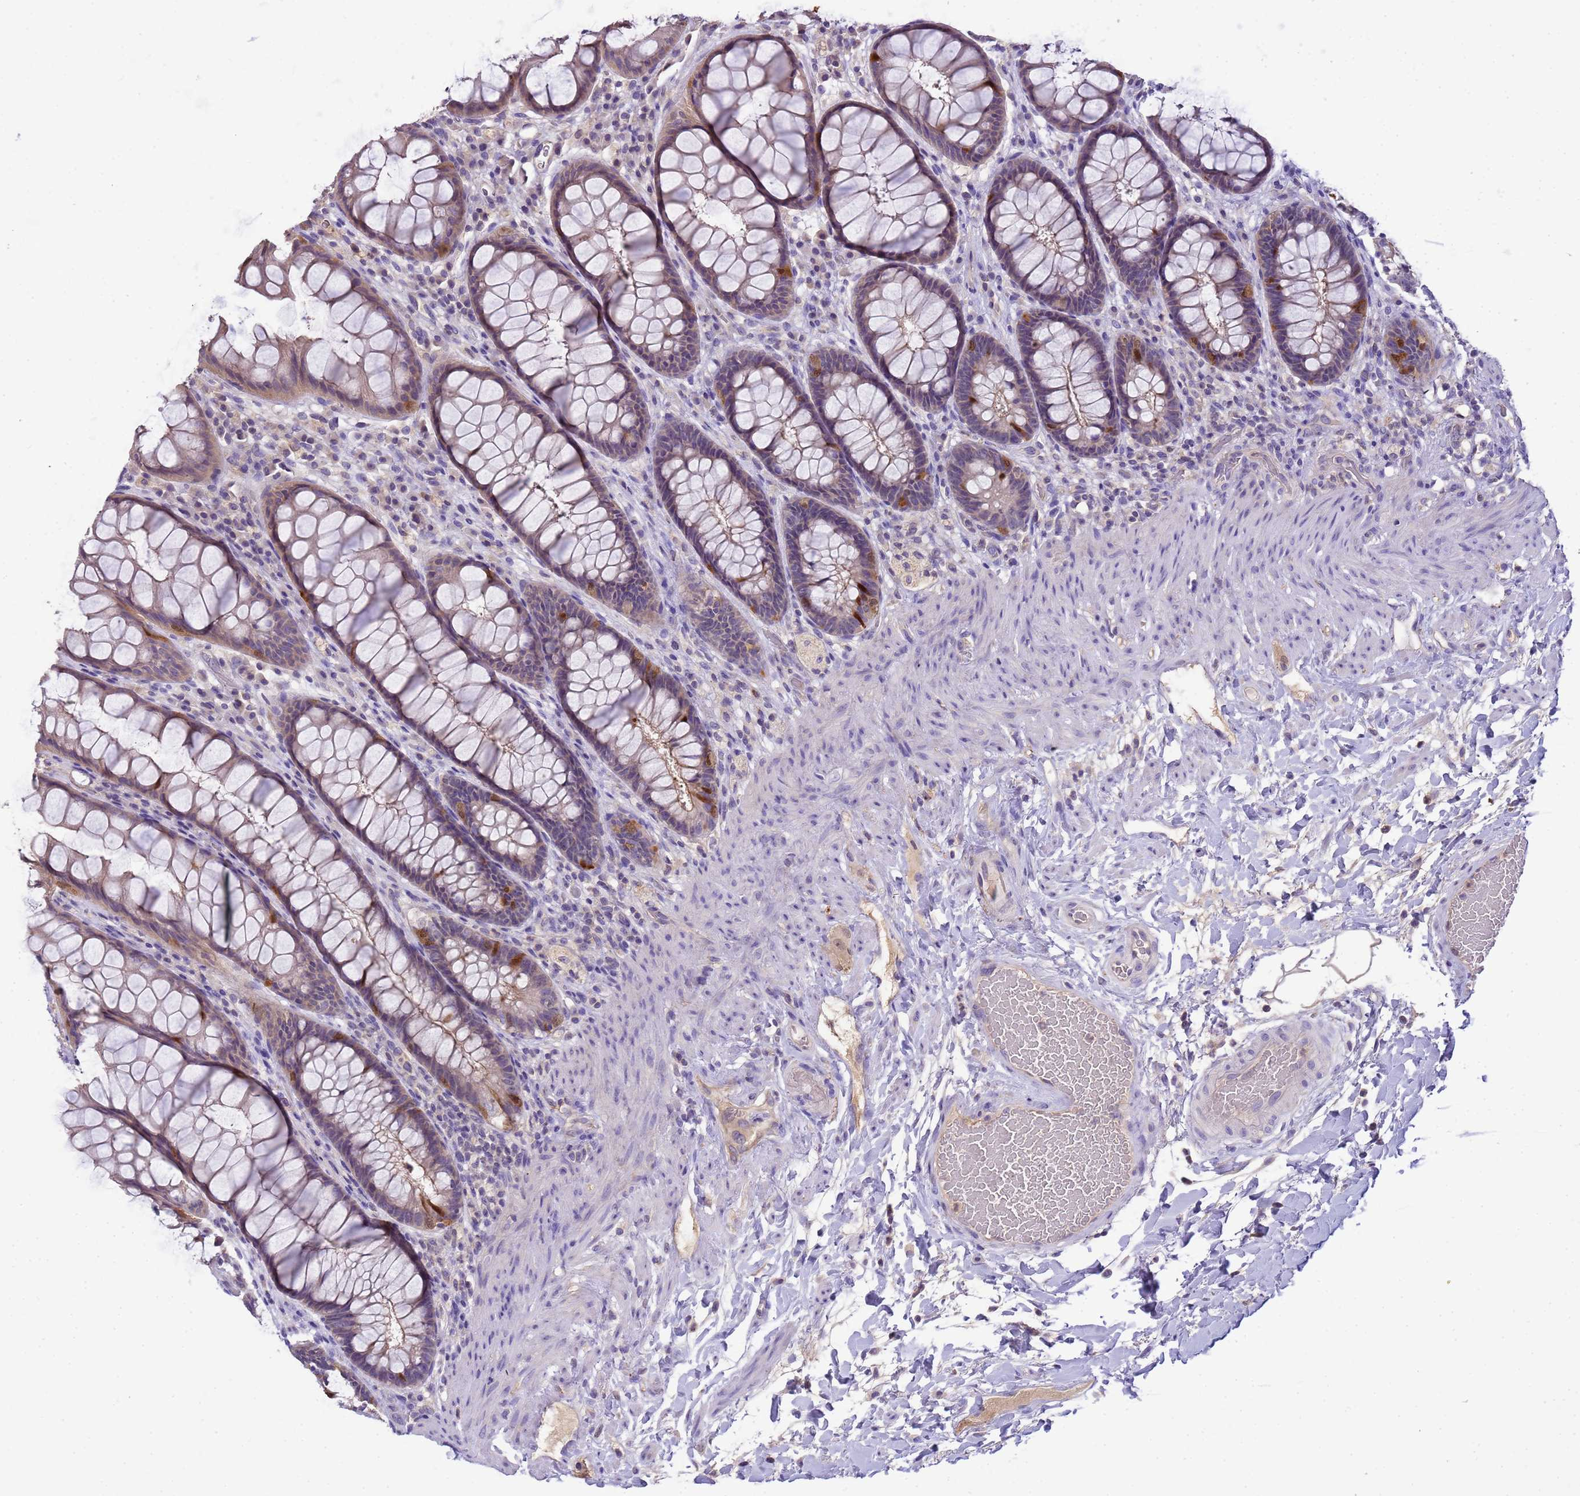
{"staining": {"intensity": "strong", "quantity": "<25%", "location": "cytoplasmic/membranous,nuclear"}, "tissue": "rectum", "cell_type": "Glandular cells", "image_type": "normal", "snomed": [{"axis": "morphology", "description": "Normal tissue, NOS"}, {"axis": "topography", "description": "Rectum"}], "caption": "High-magnification brightfield microscopy of benign rectum stained with DAB (3,3'-diaminobenzidine) (brown) and counterstained with hematoxylin (blue). glandular cells exhibit strong cytoplasmic/membranous,nuclear expression is appreciated in approximately<25% of cells. The staining was performed using DAB (3,3'-diaminobenzidine) to visualize the protein expression in brown, while the nuclei were stained in blue with hematoxylin (Magnification: 20x).", "gene": "PLCXD3", "patient": {"sex": "female", "age": 46}}